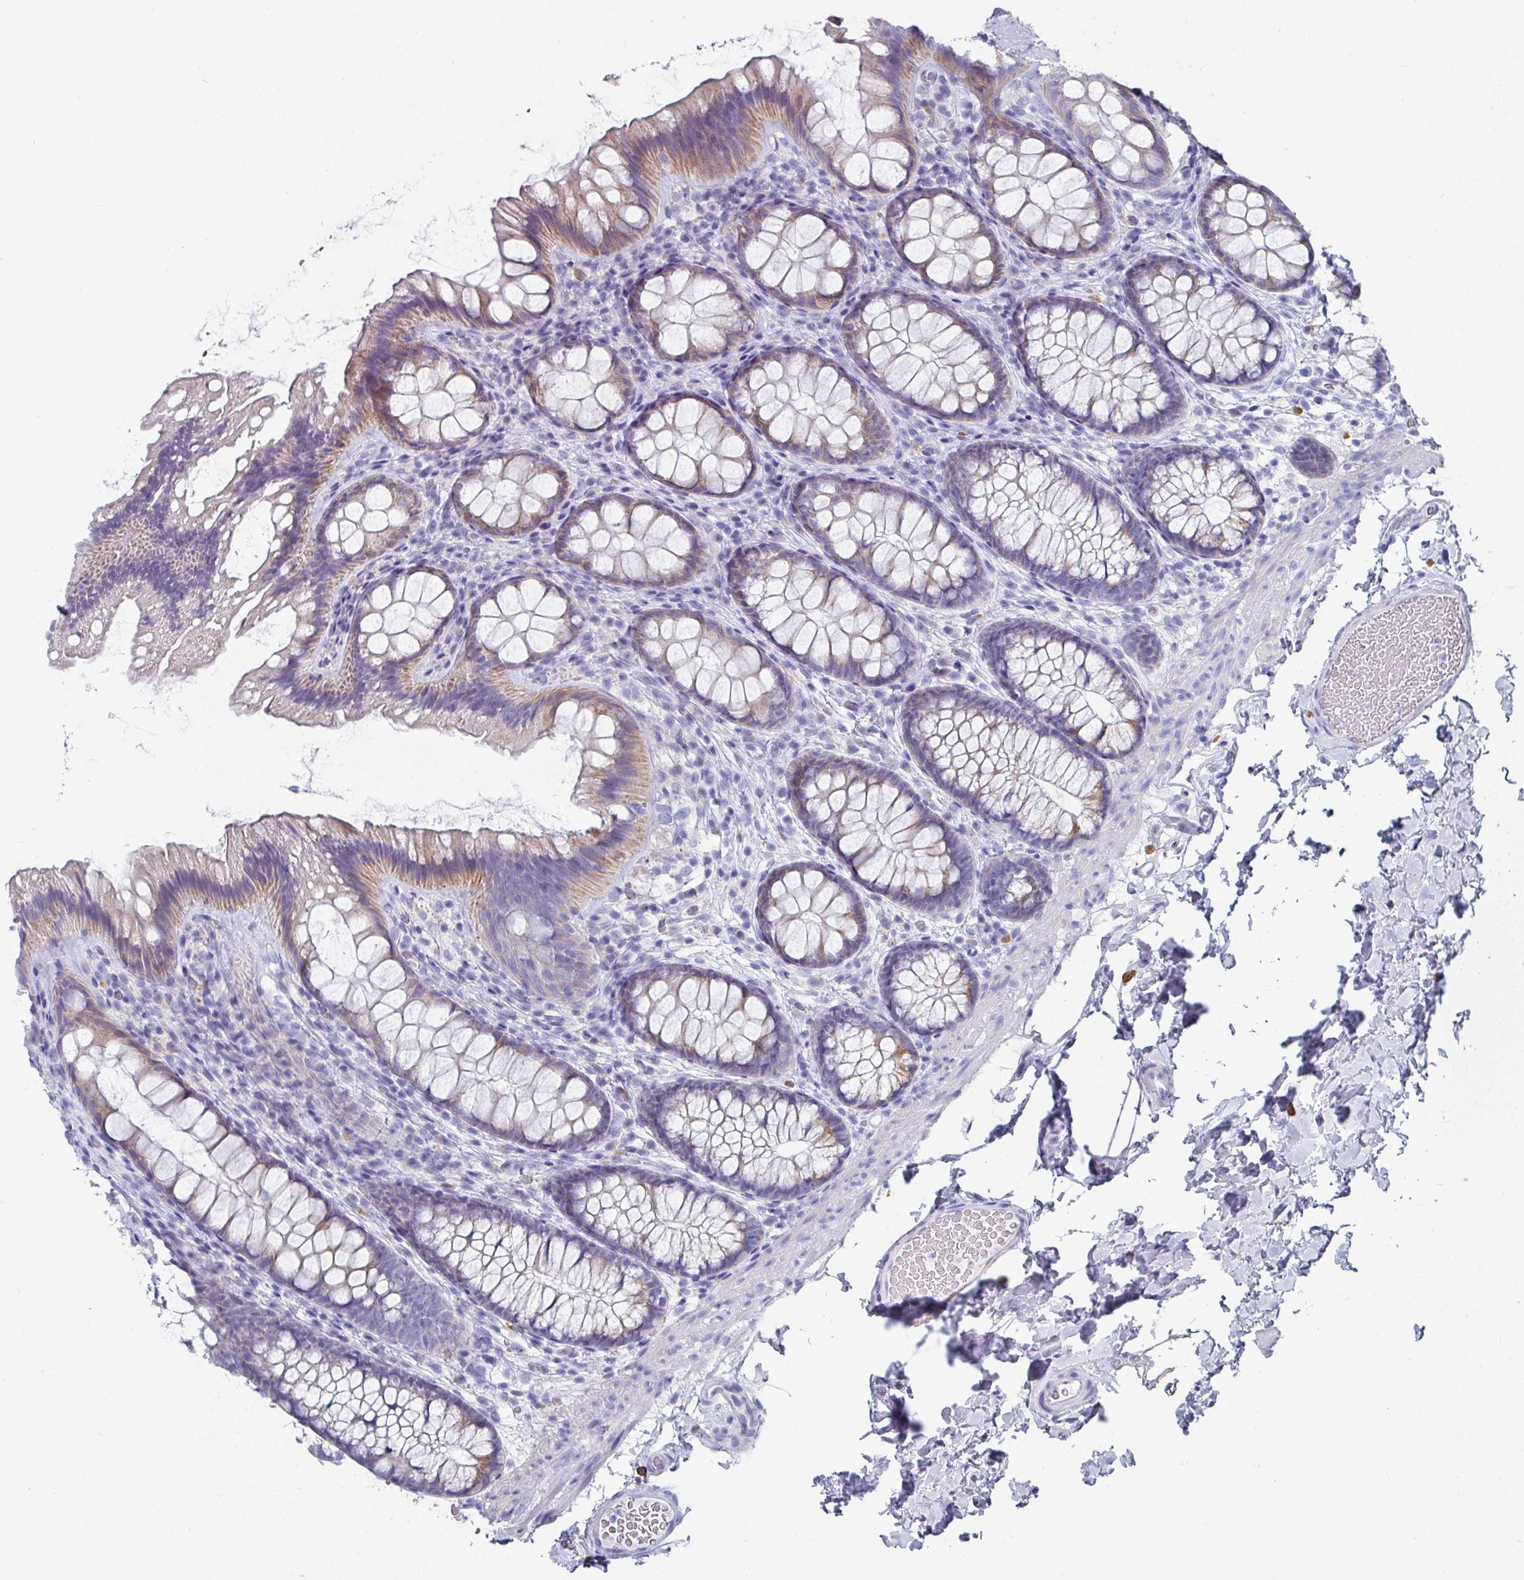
{"staining": {"intensity": "negative", "quantity": "none", "location": "none"}, "tissue": "colon", "cell_type": "Endothelial cells", "image_type": "normal", "snomed": [{"axis": "morphology", "description": "Normal tissue, NOS"}, {"axis": "topography", "description": "Colon"}], "caption": "DAB (3,3'-diaminobenzidine) immunohistochemical staining of normal human colon exhibits no significant expression in endothelial cells.", "gene": "SETBP1", "patient": {"sex": "male", "age": 46}}